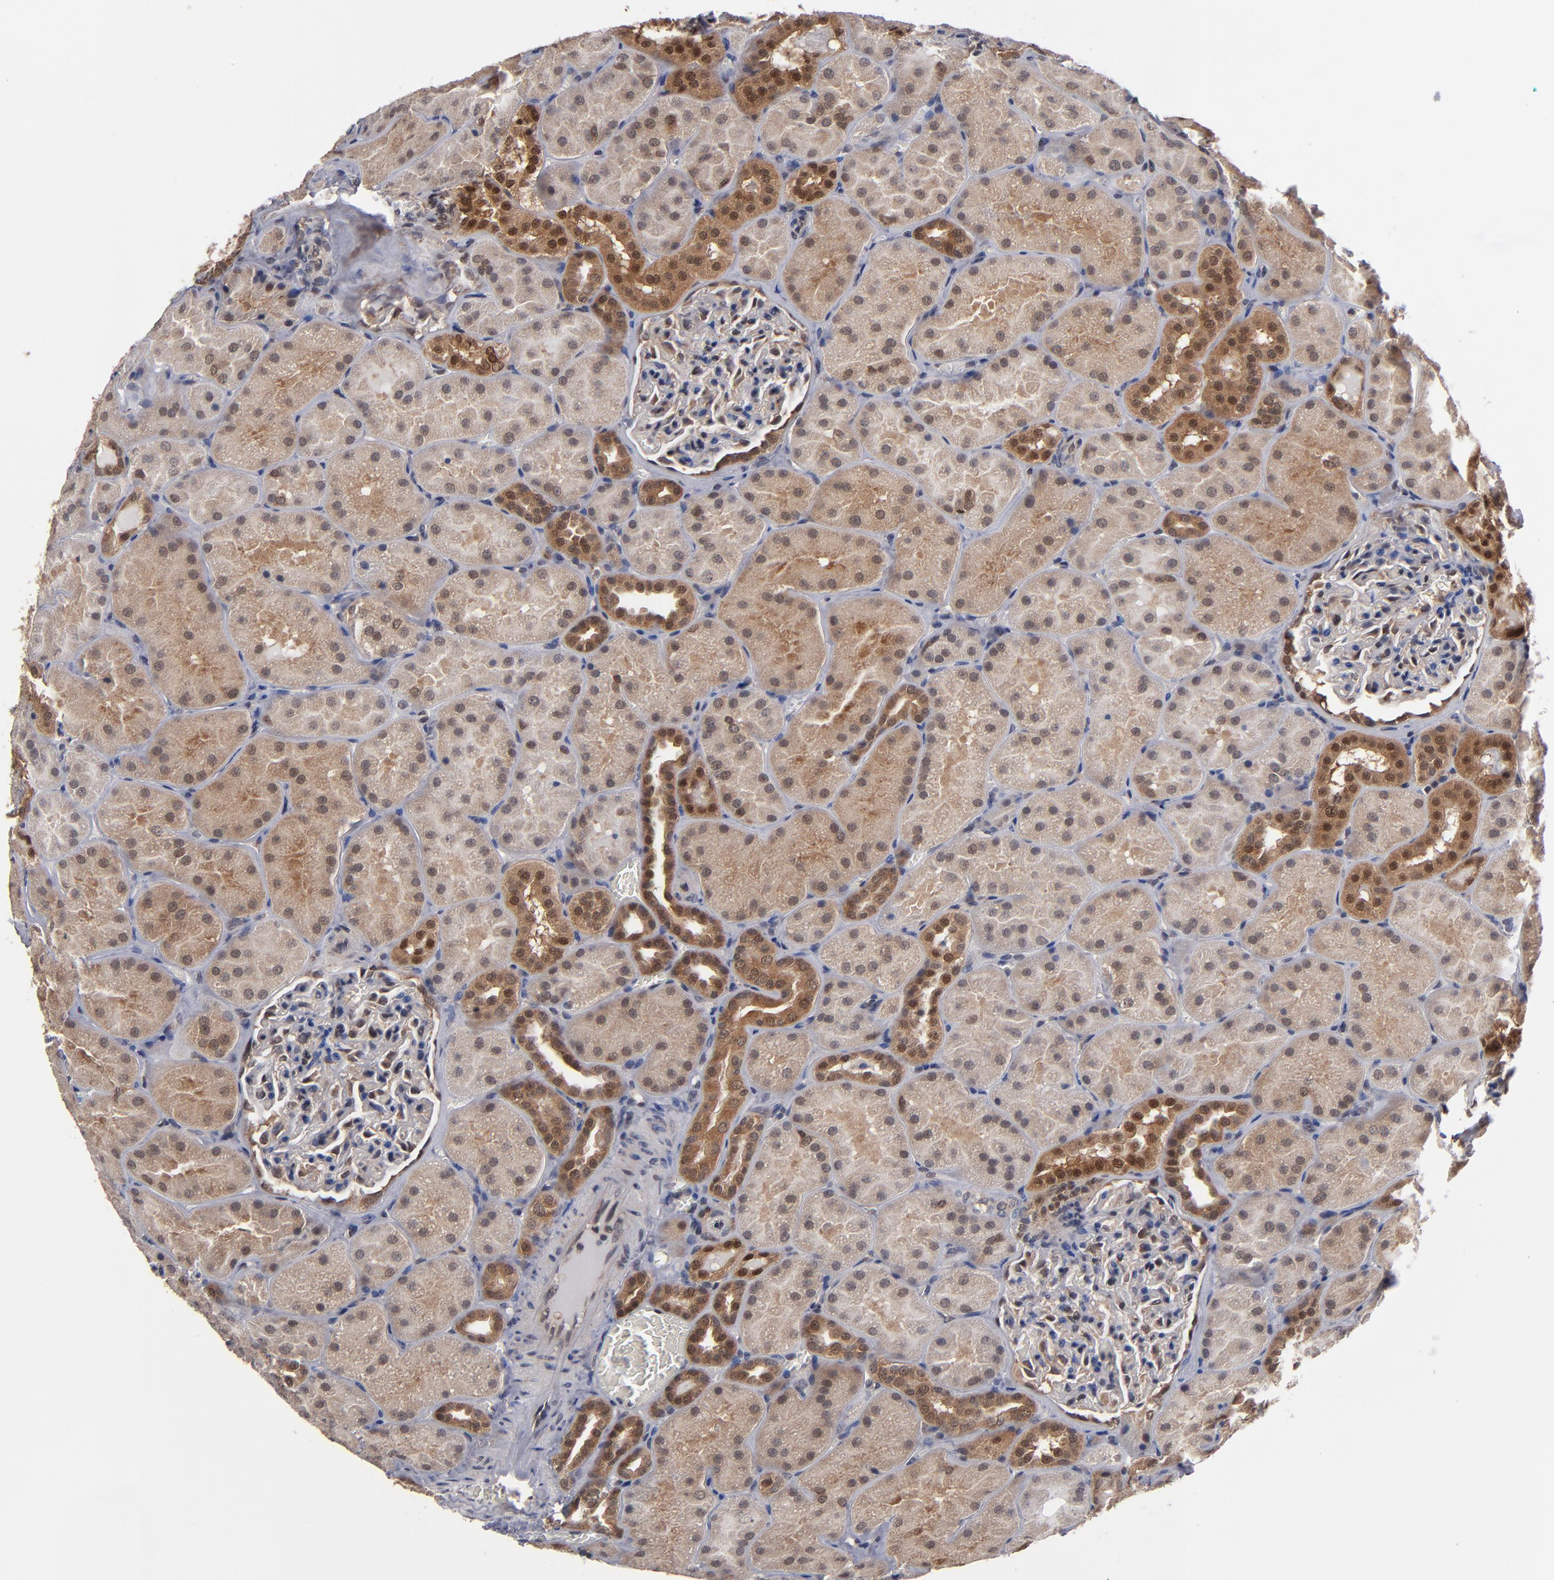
{"staining": {"intensity": "weak", "quantity": "25%-75%", "location": "cytoplasmic/membranous"}, "tissue": "kidney", "cell_type": "Cells in glomeruli", "image_type": "normal", "snomed": [{"axis": "morphology", "description": "Normal tissue, NOS"}, {"axis": "topography", "description": "Kidney"}], "caption": "Human kidney stained with a brown dye shows weak cytoplasmic/membranous positive positivity in about 25%-75% of cells in glomeruli.", "gene": "ALG13", "patient": {"sex": "male", "age": 28}}